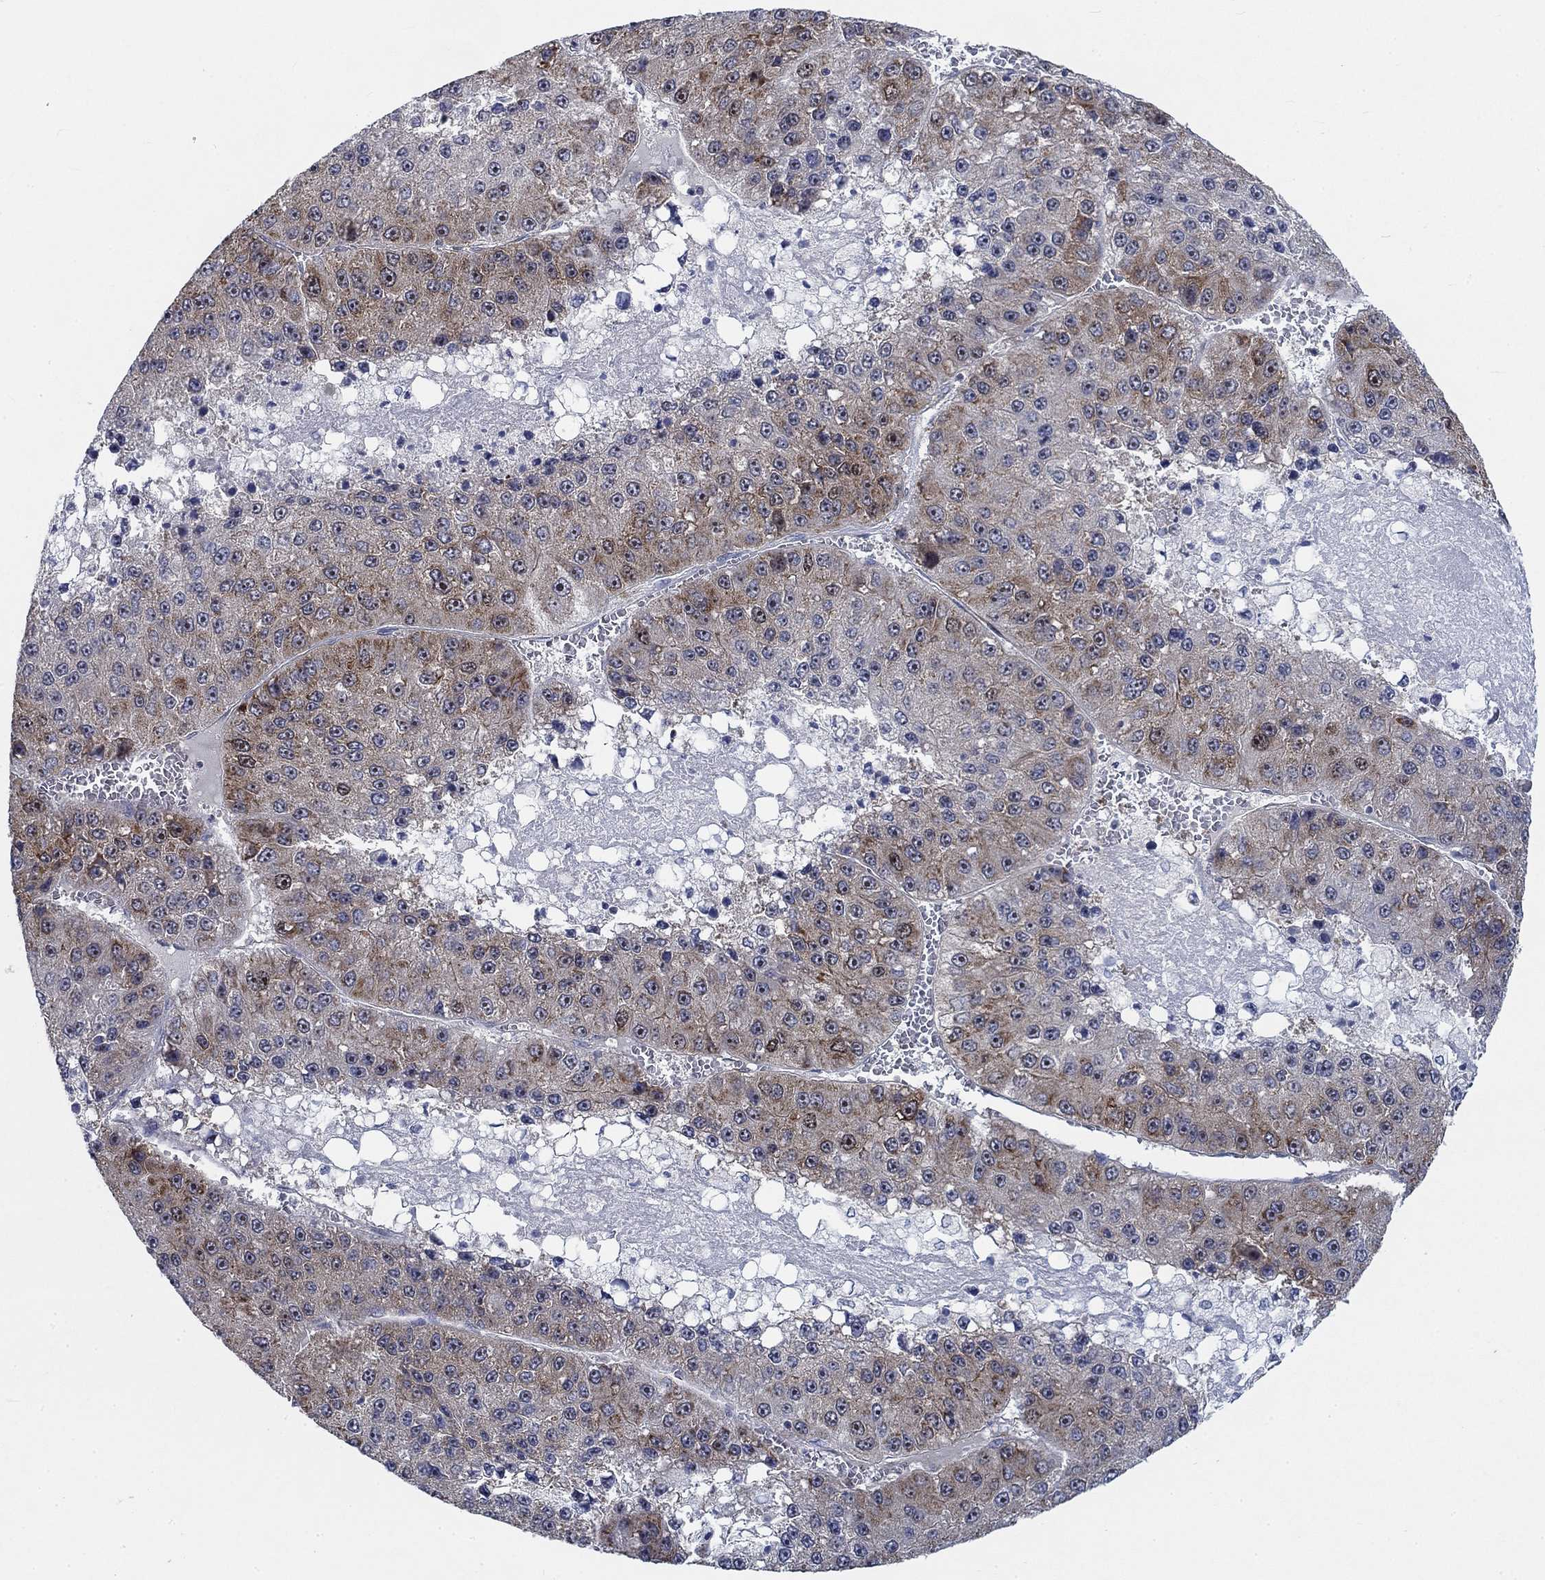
{"staining": {"intensity": "moderate", "quantity": "25%-75%", "location": "cytoplasmic/membranous"}, "tissue": "liver cancer", "cell_type": "Tumor cells", "image_type": "cancer", "snomed": [{"axis": "morphology", "description": "Carcinoma, Hepatocellular, NOS"}, {"axis": "topography", "description": "Liver"}], "caption": "Tumor cells demonstrate medium levels of moderate cytoplasmic/membranous staining in about 25%-75% of cells in human liver cancer.", "gene": "MMP24", "patient": {"sex": "female", "age": 73}}